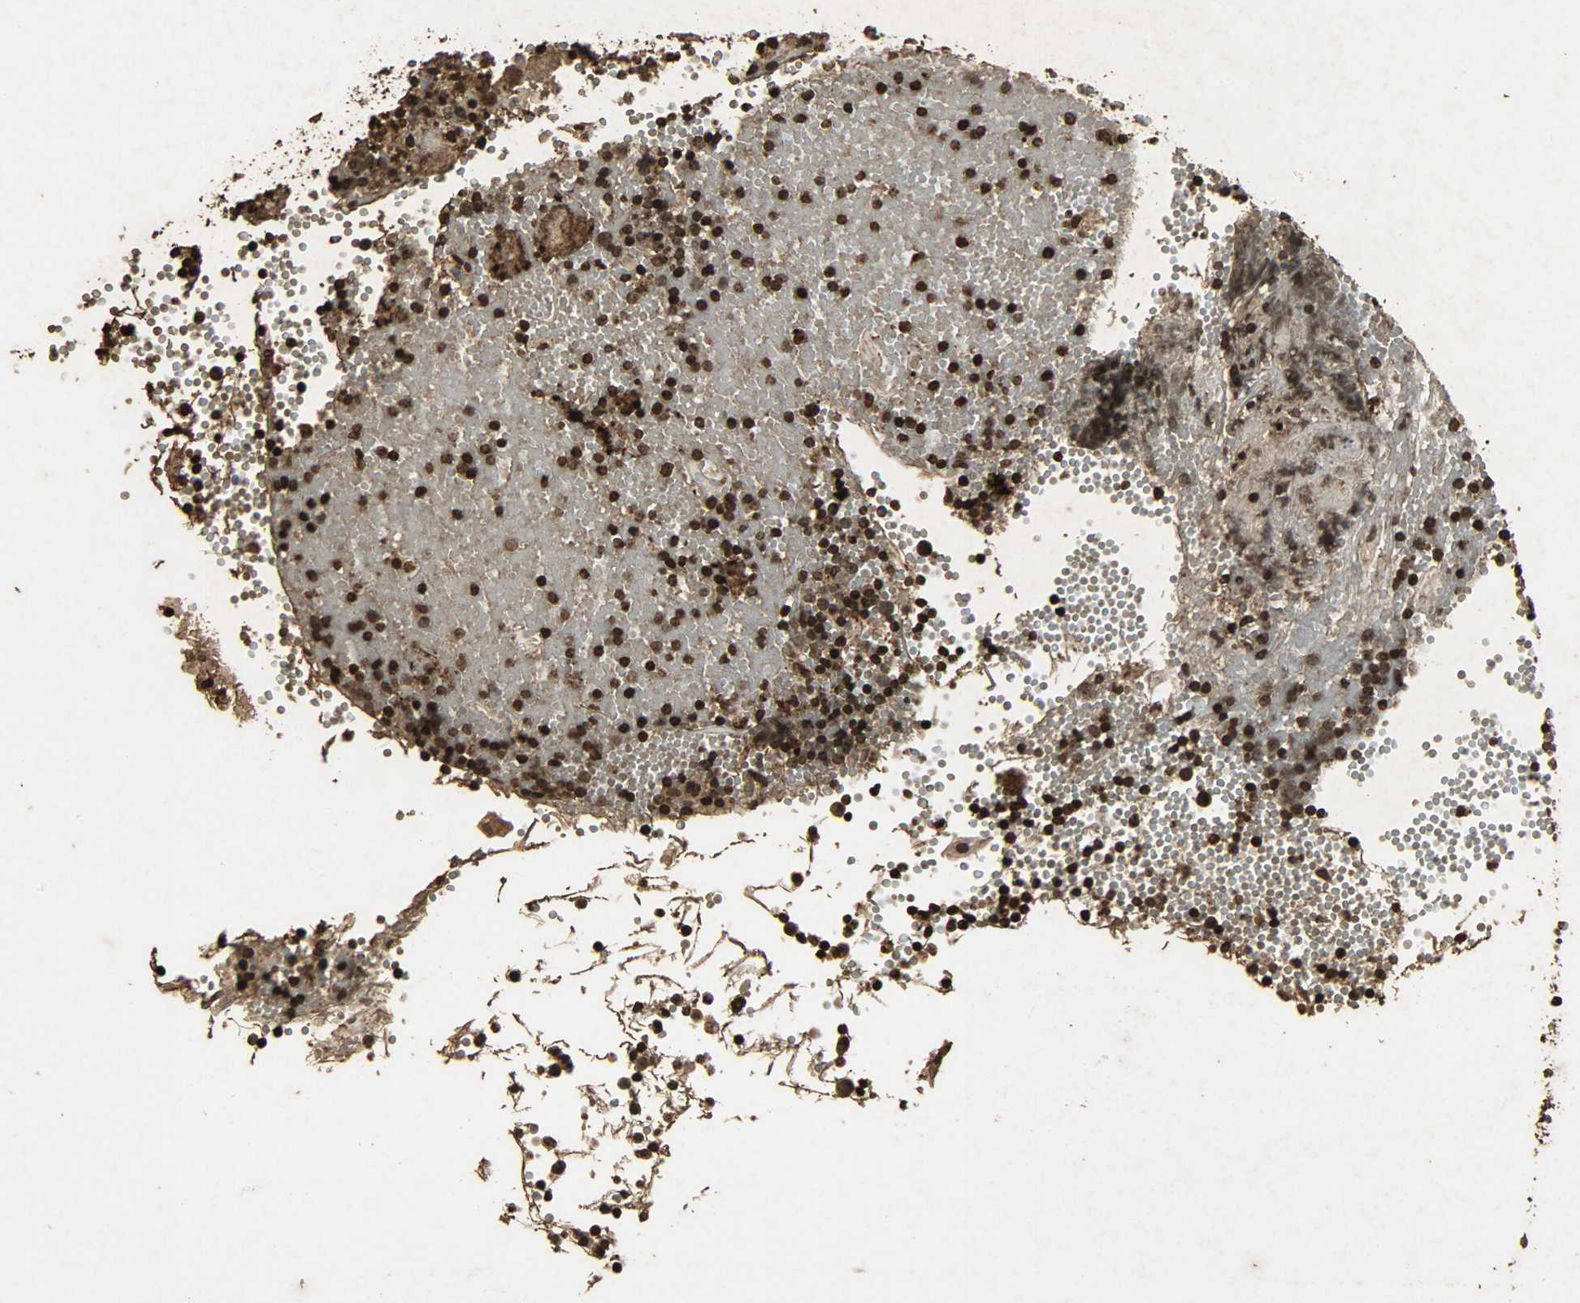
{"staining": {"intensity": "weak", "quantity": ">75%", "location": "cytoplasmic/membranous,nuclear"}, "tissue": "tonsil", "cell_type": "Germinal center cells", "image_type": "normal", "snomed": [{"axis": "morphology", "description": "Normal tissue, NOS"}, {"axis": "topography", "description": "Tonsil"}], "caption": "This is a photomicrograph of immunohistochemistry staining of unremarkable tonsil, which shows weak expression in the cytoplasmic/membranous,nuclear of germinal center cells.", "gene": "PPP3R1", "patient": {"sex": "female", "age": 40}}